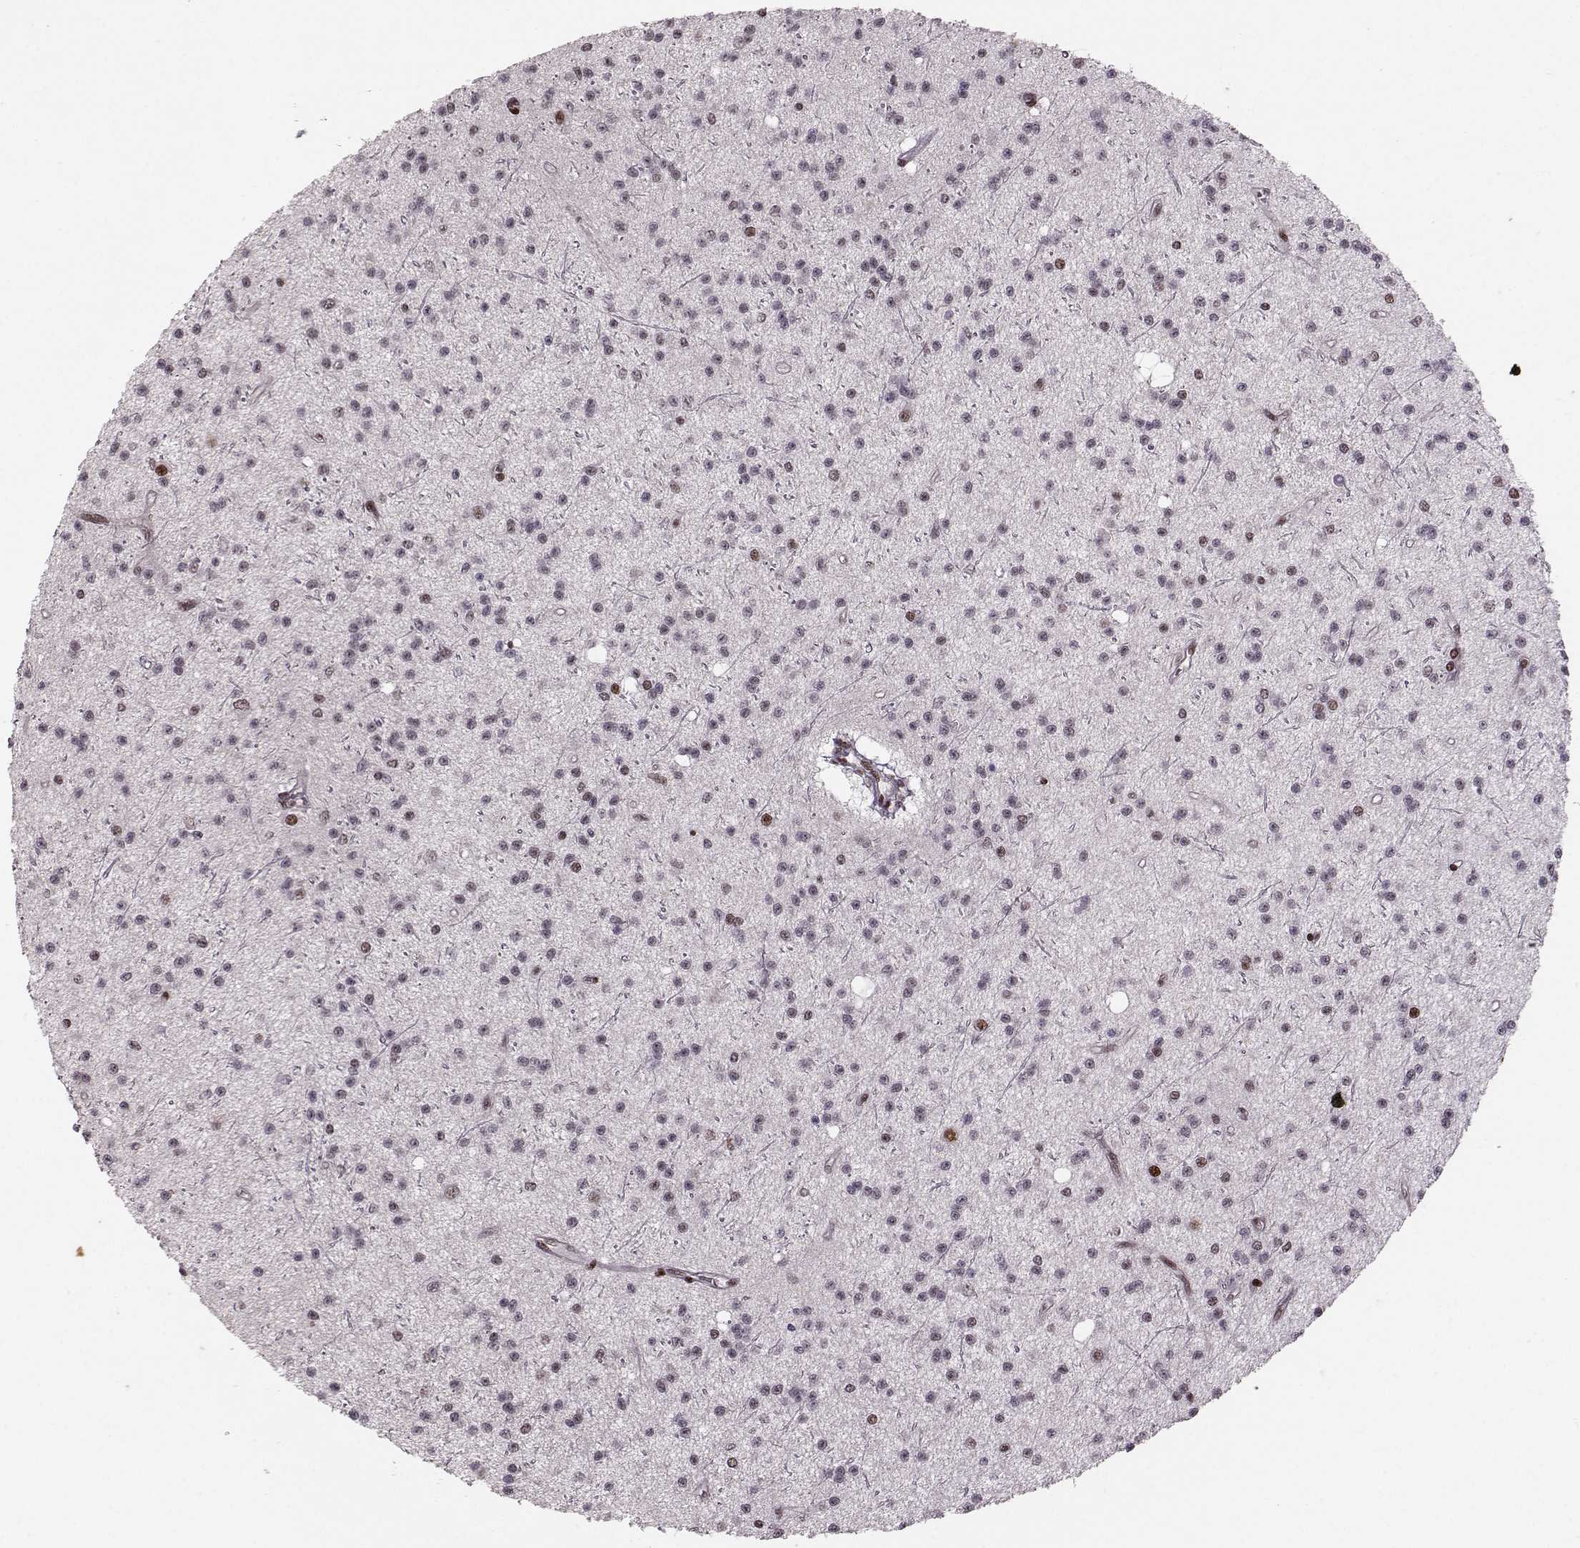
{"staining": {"intensity": "negative", "quantity": "none", "location": "none"}, "tissue": "glioma", "cell_type": "Tumor cells", "image_type": "cancer", "snomed": [{"axis": "morphology", "description": "Glioma, malignant, Low grade"}, {"axis": "topography", "description": "Brain"}], "caption": "Immunohistochemistry photomicrograph of neoplastic tissue: glioma stained with DAB reveals no significant protein staining in tumor cells.", "gene": "SNAPC2", "patient": {"sex": "male", "age": 27}}